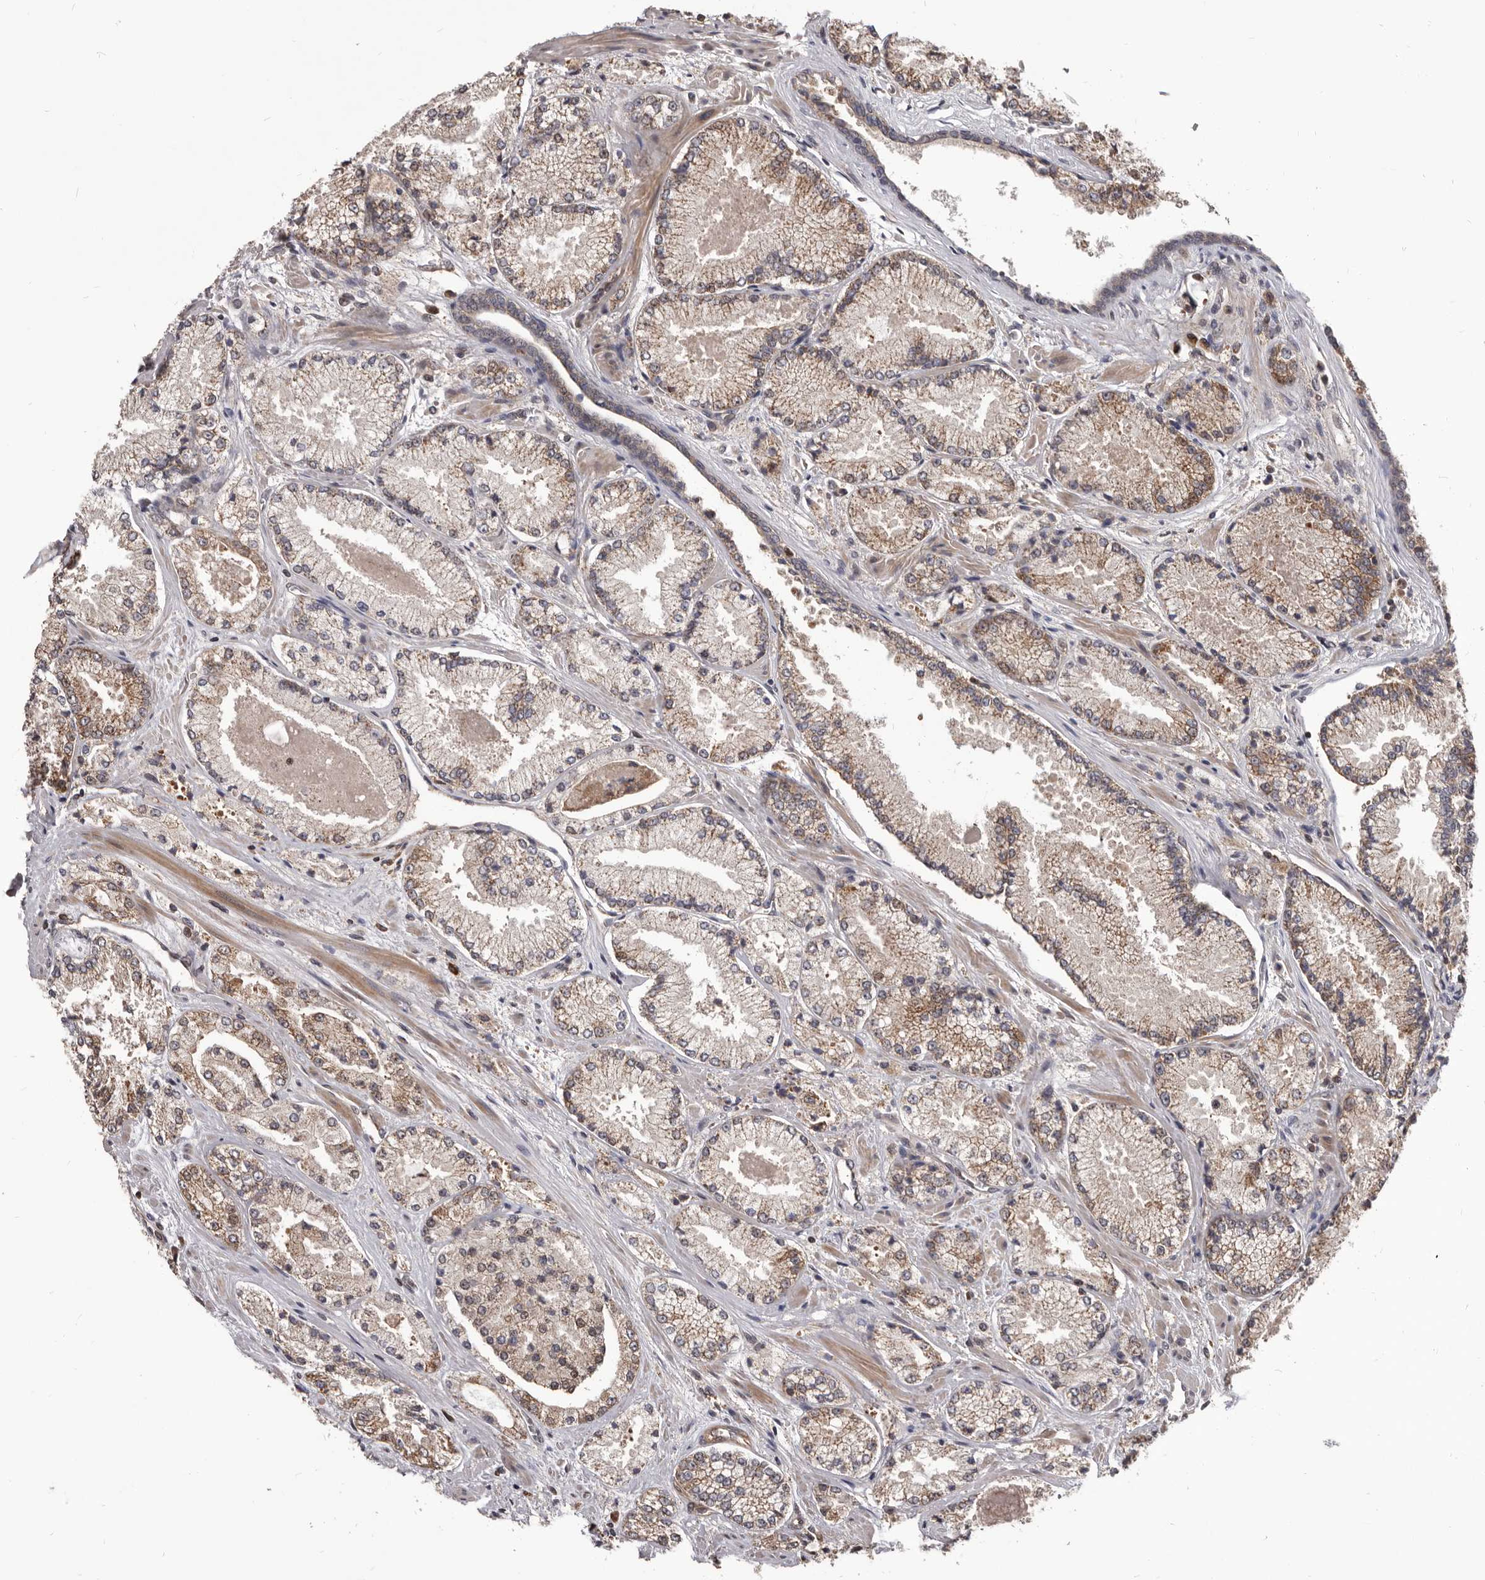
{"staining": {"intensity": "moderate", "quantity": "25%-75%", "location": "cytoplasmic/membranous"}, "tissue": "prostate cancer", "cell_type": "Tumor cells", "image_type": "cancer", "snomed": [{"axis": "morphology", "description": "Adenocarcinoma, High grade"}, {"axis": "topography", "description": "Prostate"}], "caption": "Immunohistochemical staining of human prostate adenocarcinoma (high-grade) shows moderate cytoplasmic/membranous protein positivity in approximately 25%-75% of tumor cells. Immunohistochemistry stains the protein in brown and the nuclei are stained blue.", "gene": "MAP3K14", "patient": {"sex": "male", "age": 73}}